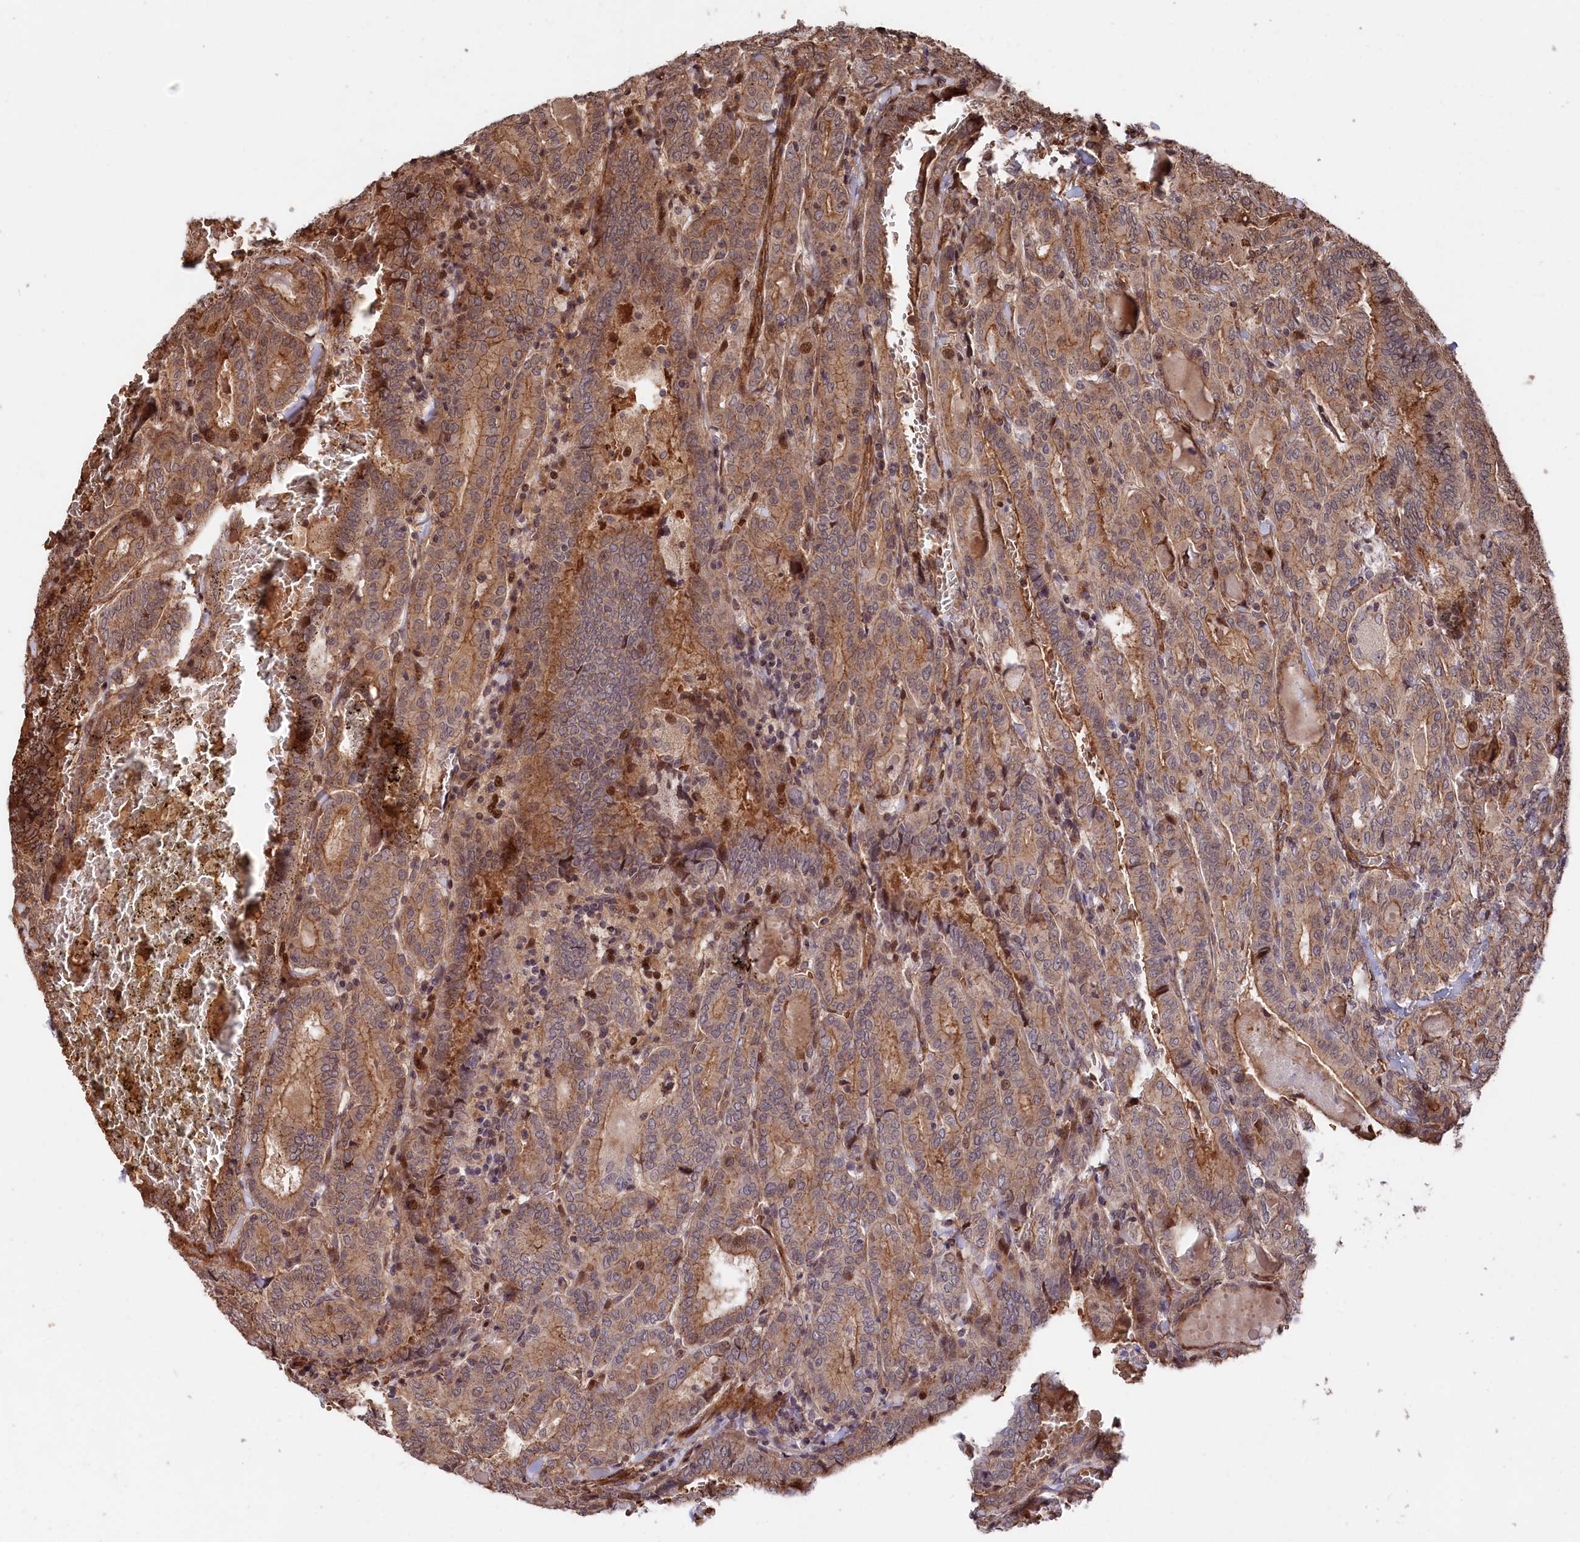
{"staining": {"intensity": "moderate", "quantity": ">75%", "location": "cytoplasmic/membranous"}, "tissue": "thyroid cancer", "cell_type": "Tumor cells", "image_type": "cancer", "snomed": [{"axis": "morphology", "description": "Papillary adenocarcinoma, NOS"}, {"axis": "topography", "description": "Thyroid gland"}], "caption": "The image reveals immunohistochemical staining of papillary adenocarcinoma (thyroid). There is moderate cytoplasmic/membranous expression is present in about >75% of tumor cells.", "gene": "TNKS1BP1", "patient": {"sex": "female", "age": 72}}